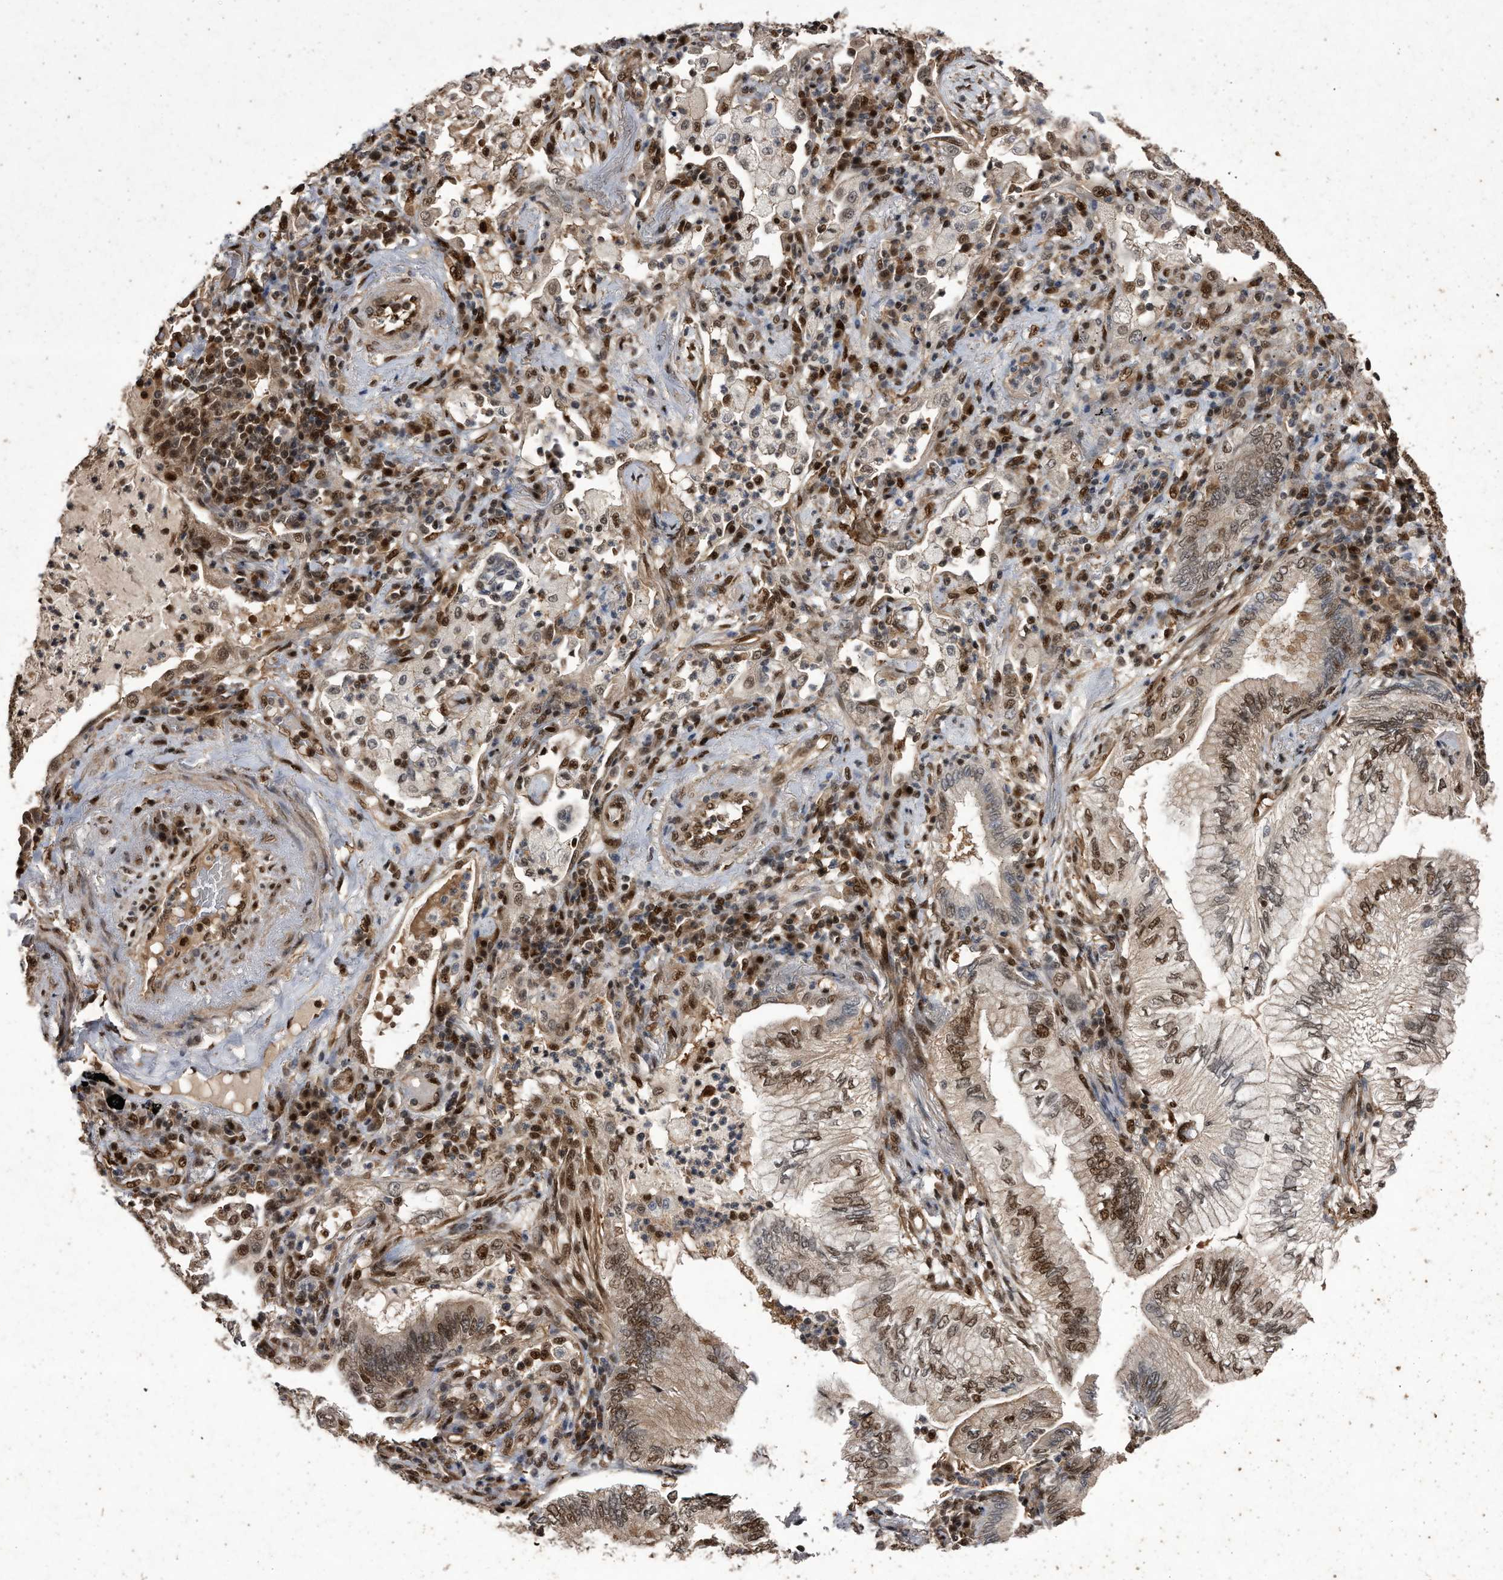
{"staining": {"intensity": "moderate", "quantity": "25%-75%", "location": "nuclear"}, "tissue": "lung cancer", "cell_type": "Tumor cells", "image_type": "cancer", "snomed": [{"axis": "morphology", "description": "Normal tissue, NOS"}, {"axis": "morphology", "description": "Adenocarcinoma, NOS"}, {"axis": "topography", "description": "Bronchus"}, {"axis": "topography", "description": "Lung"}], "caption": "A high-resolution micrograph shows immunohistochemistry (IHC) staining of lung cancer, which exhibits moderate nuclear staining in about 25%-75% of tumor cells.", "gene": "RAD23B", "patient": {"sex": "female", "age": 70}}